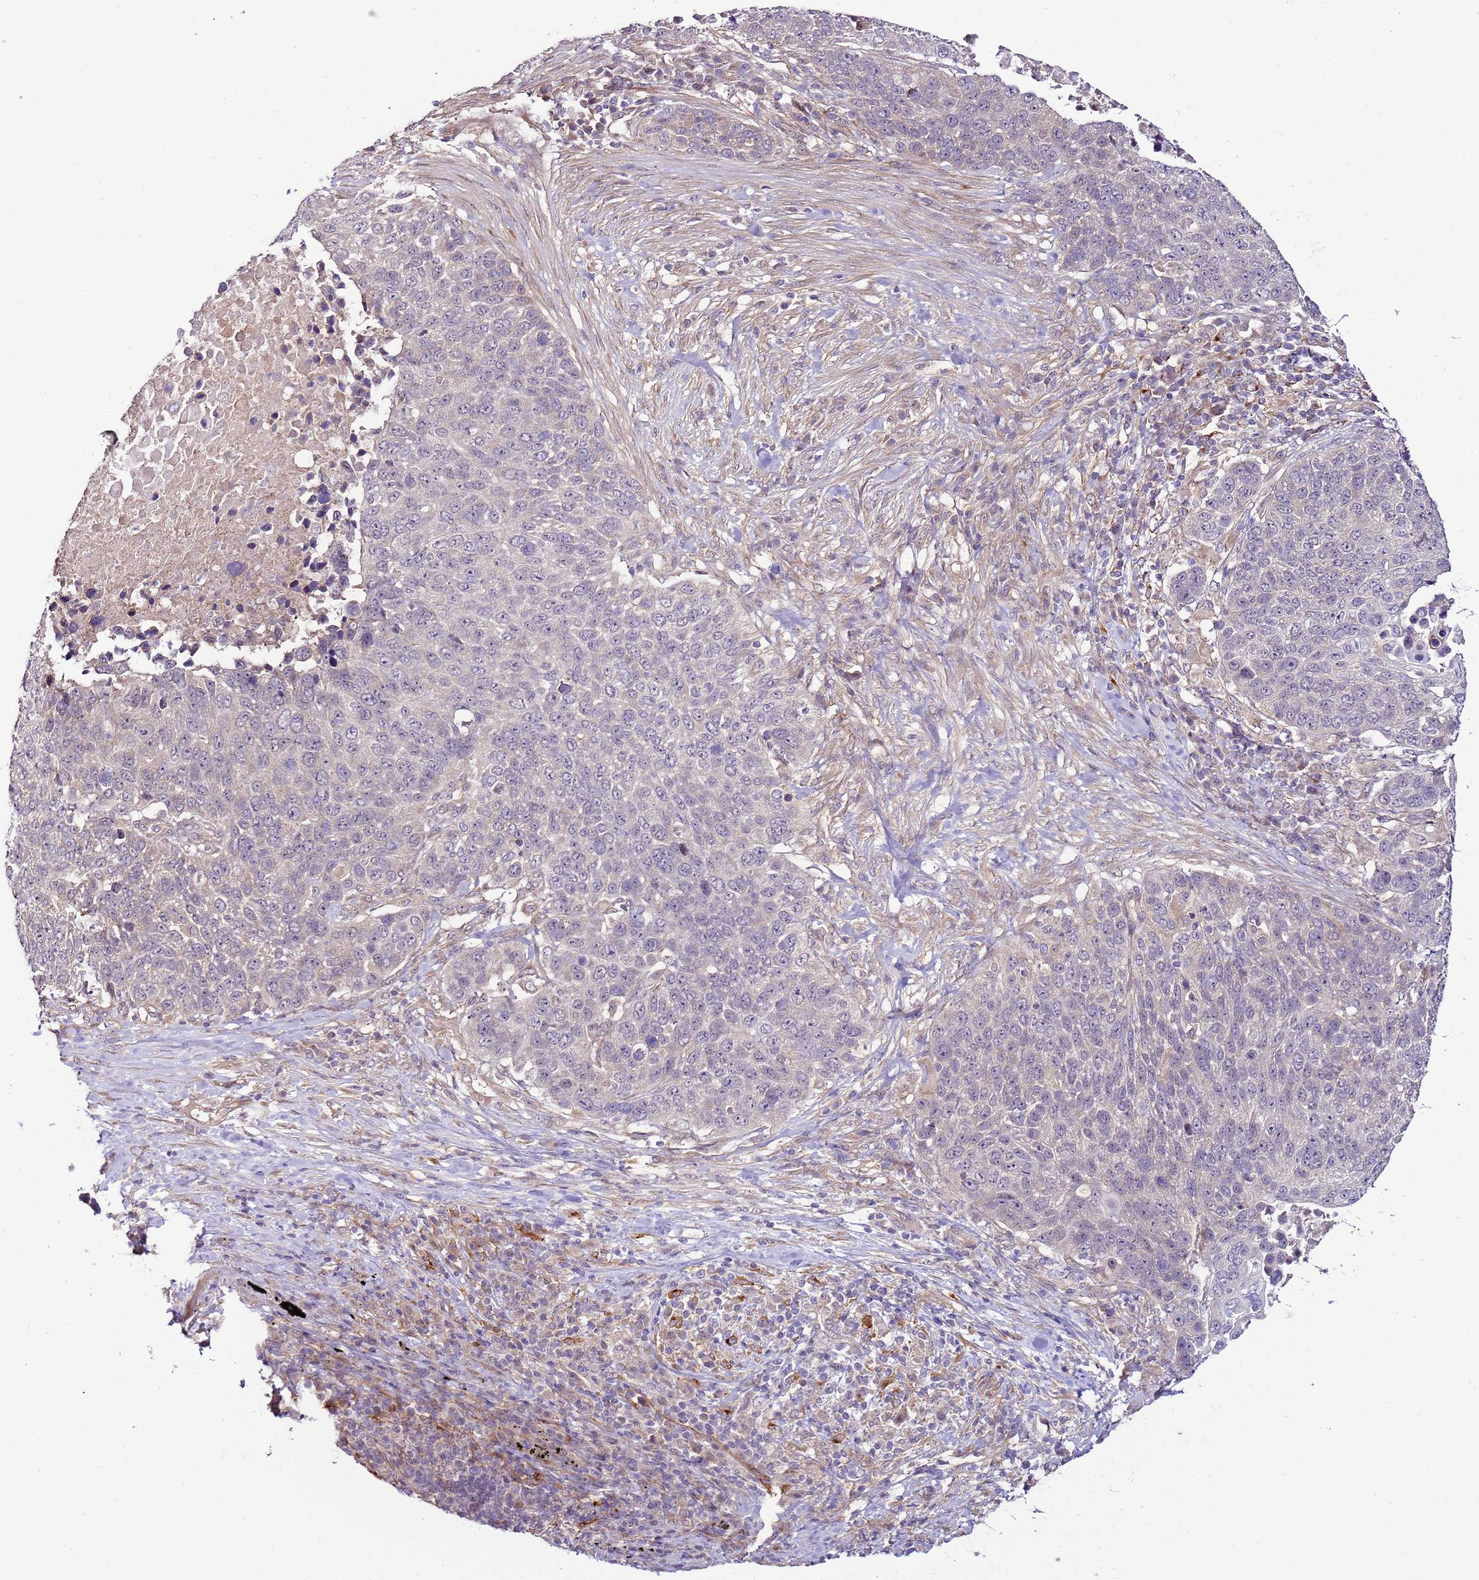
{"staining": {"intensity": "negative", "quantity": "none", "location": "none"}, "tissue": "lung cancer", "cell_type": "Tumor cells", "image_type": "cancer", "snomed": [{"axis": "morphology", "description": "Normal tissue, NOS"}, {"axis": "morphology", "description": "Squamous cell carcinoma, NOS"}, {"axis": "topography", "description": "Lymph node"}, {"axis": "topography", "description": "Lung"}], "caption": "Micrograph shows no protein staining in tumor cells of lung cancer tissue.", "gene": "SCARA3", "patient": {"sex": "male", "age": 66}}